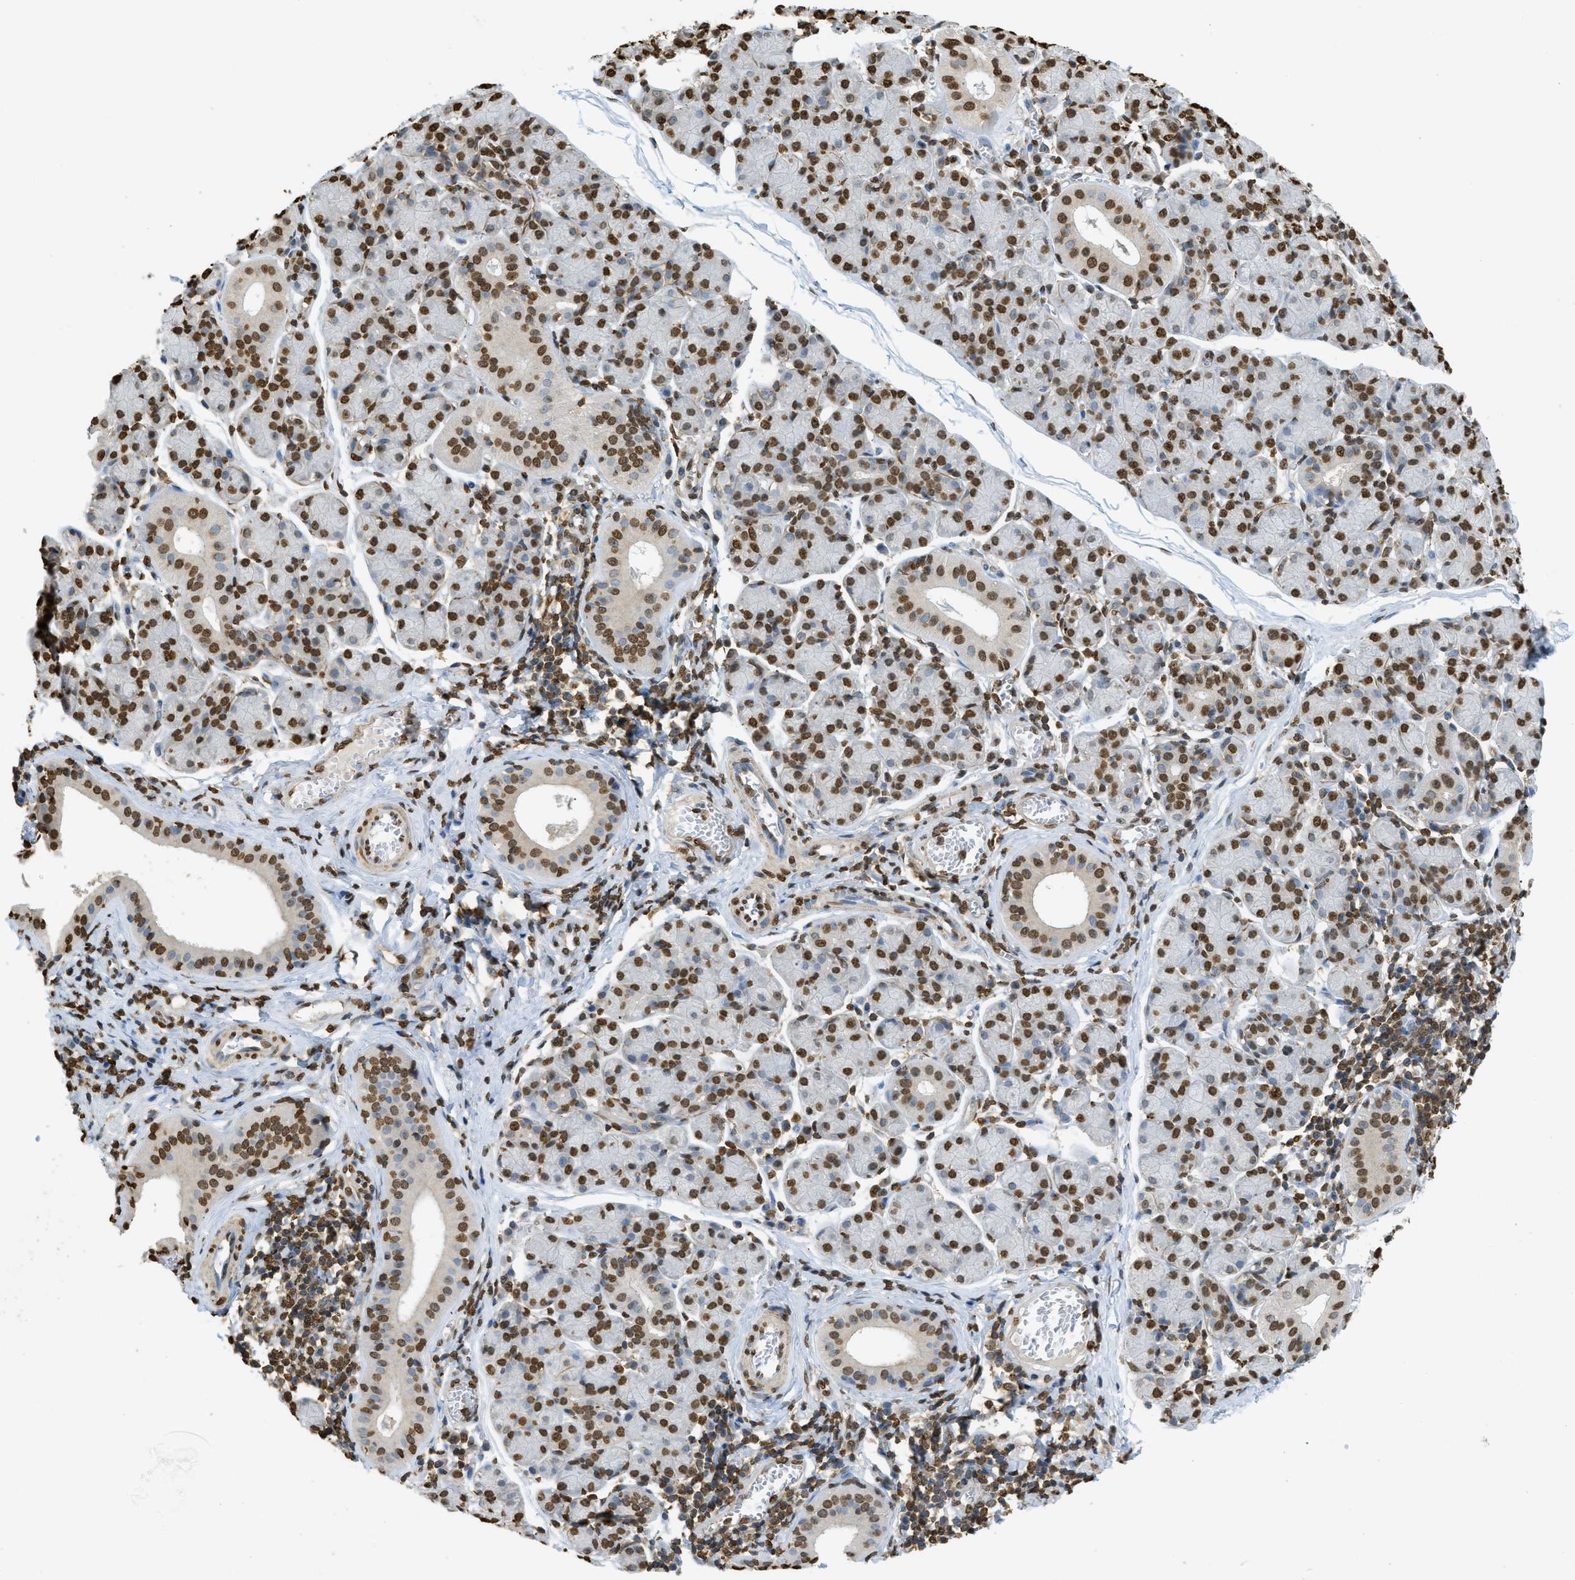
{"staining": {"intensity": "strong", "quantity": "25%-75%", "location": "cytoplasmic/membranous,nuclear"}, "tissue": "salivary gland", "cell_type": "Glandular cells", "image_type": "normal", "snomed": [{"axis": "morphology", "description": "Normal tissue, NOS"}, {"axis": "morphology", "description": "Inflammation, NOS"}, {"axis": "topography", "description": "Lymph node"}, {"axis": "topography", "description": "Salivary gland"}], "caption": "Human salivary gland stained for a protein (brown) shows strong cytoplasmic/membranous,nuclear positive expression in about 25%-75% of glandular cells.", "gene": "NR5A2", "patient": {"sex": "male", "age": 3}}